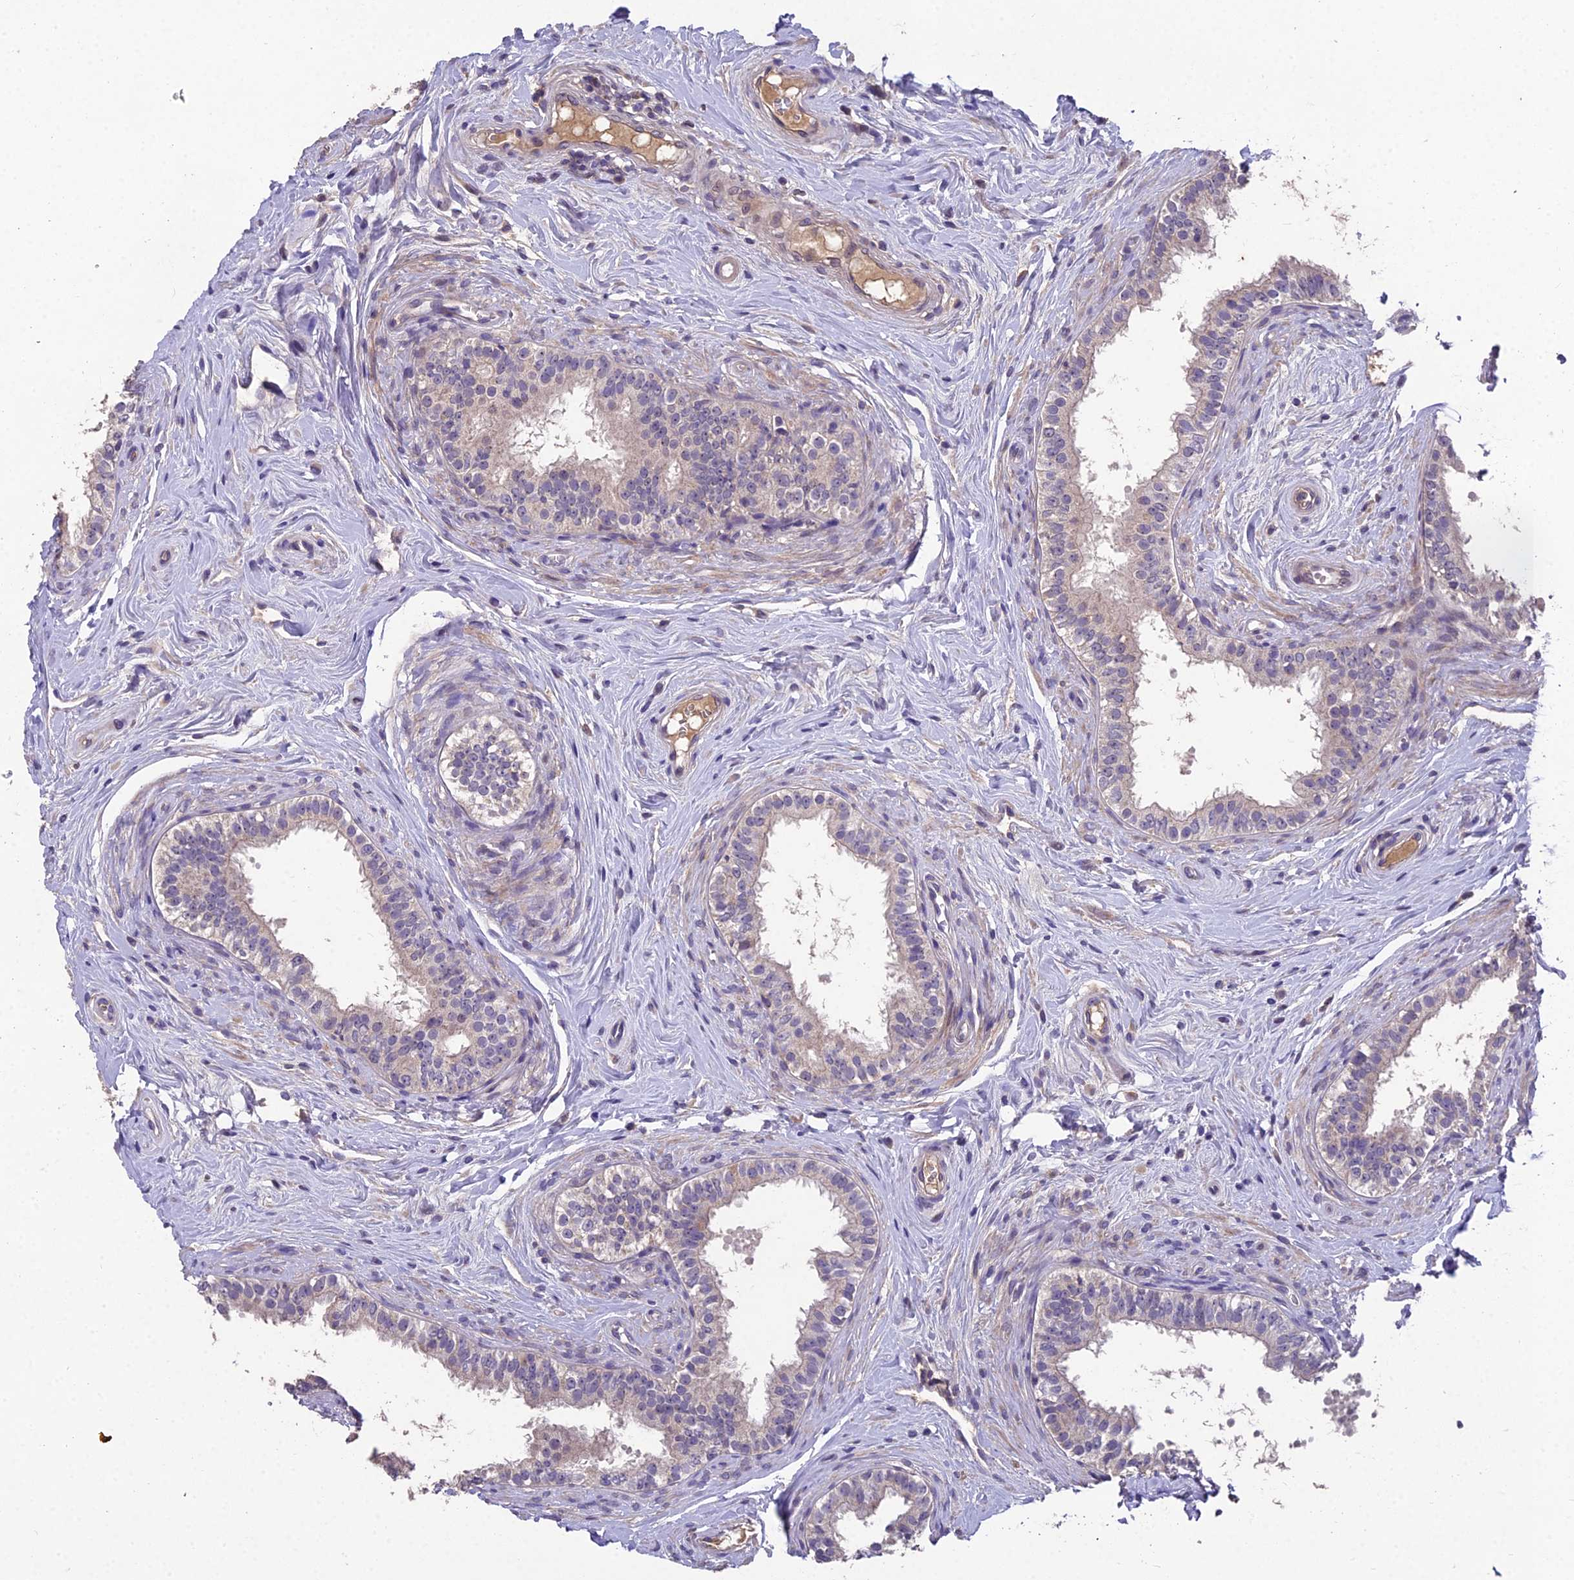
{"staining": {"intensity": "negative", "quantity": "none", "location": "none"}, "tissue": "epididymis", "cell_type": "Glandular cells", "image_type": "normal", "snomed": [{"axis": "morphology", "description": "Normal tissue, NOS"}, {"axis": "topography", "description": "Epididymis"}], "caption": "Immunohistochemistry of benign epididymis shows no expression in glandular cells.", "gene": "ZNF333", "patient": {"sex": "male", "age": 33}}